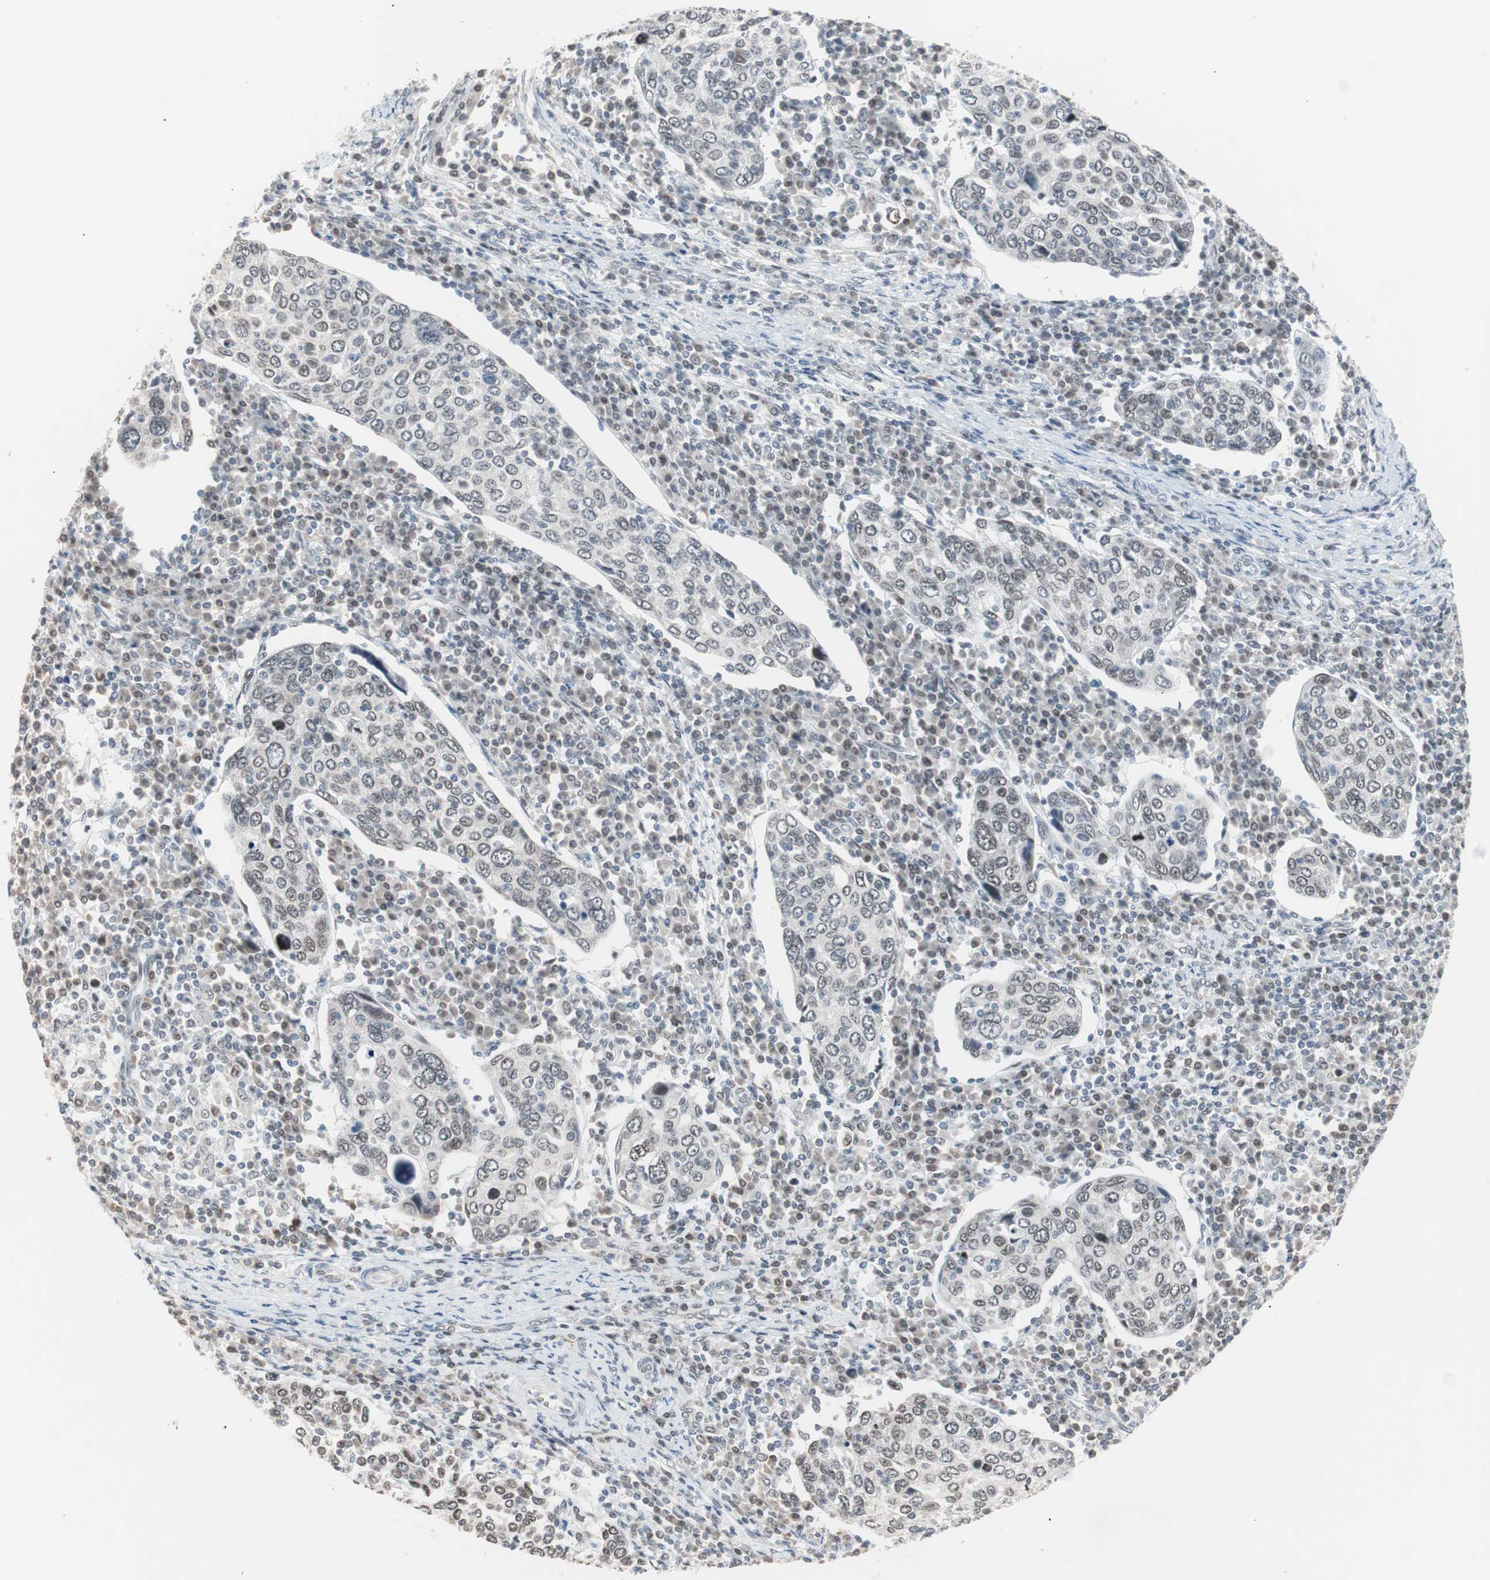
{"staining": {"intensity": "negative", "quantity": "none", "location": "none"}, "tissue": "cervical cancer", "cell_type": "Tumor cells", "image_type": "cancer", "snomed": [{"axis": "morphology", "description": "Squamous cell carcinoma, NOS"}, {"axis": "topography", "description": "Cervix"}], "caption": "The photomicrograph displays no significant positivity in tumor cells of cervical cancer (squamous cell carcinoma).", "gene": "LIG3", "patient": {"sex": "female", "age": 40}}